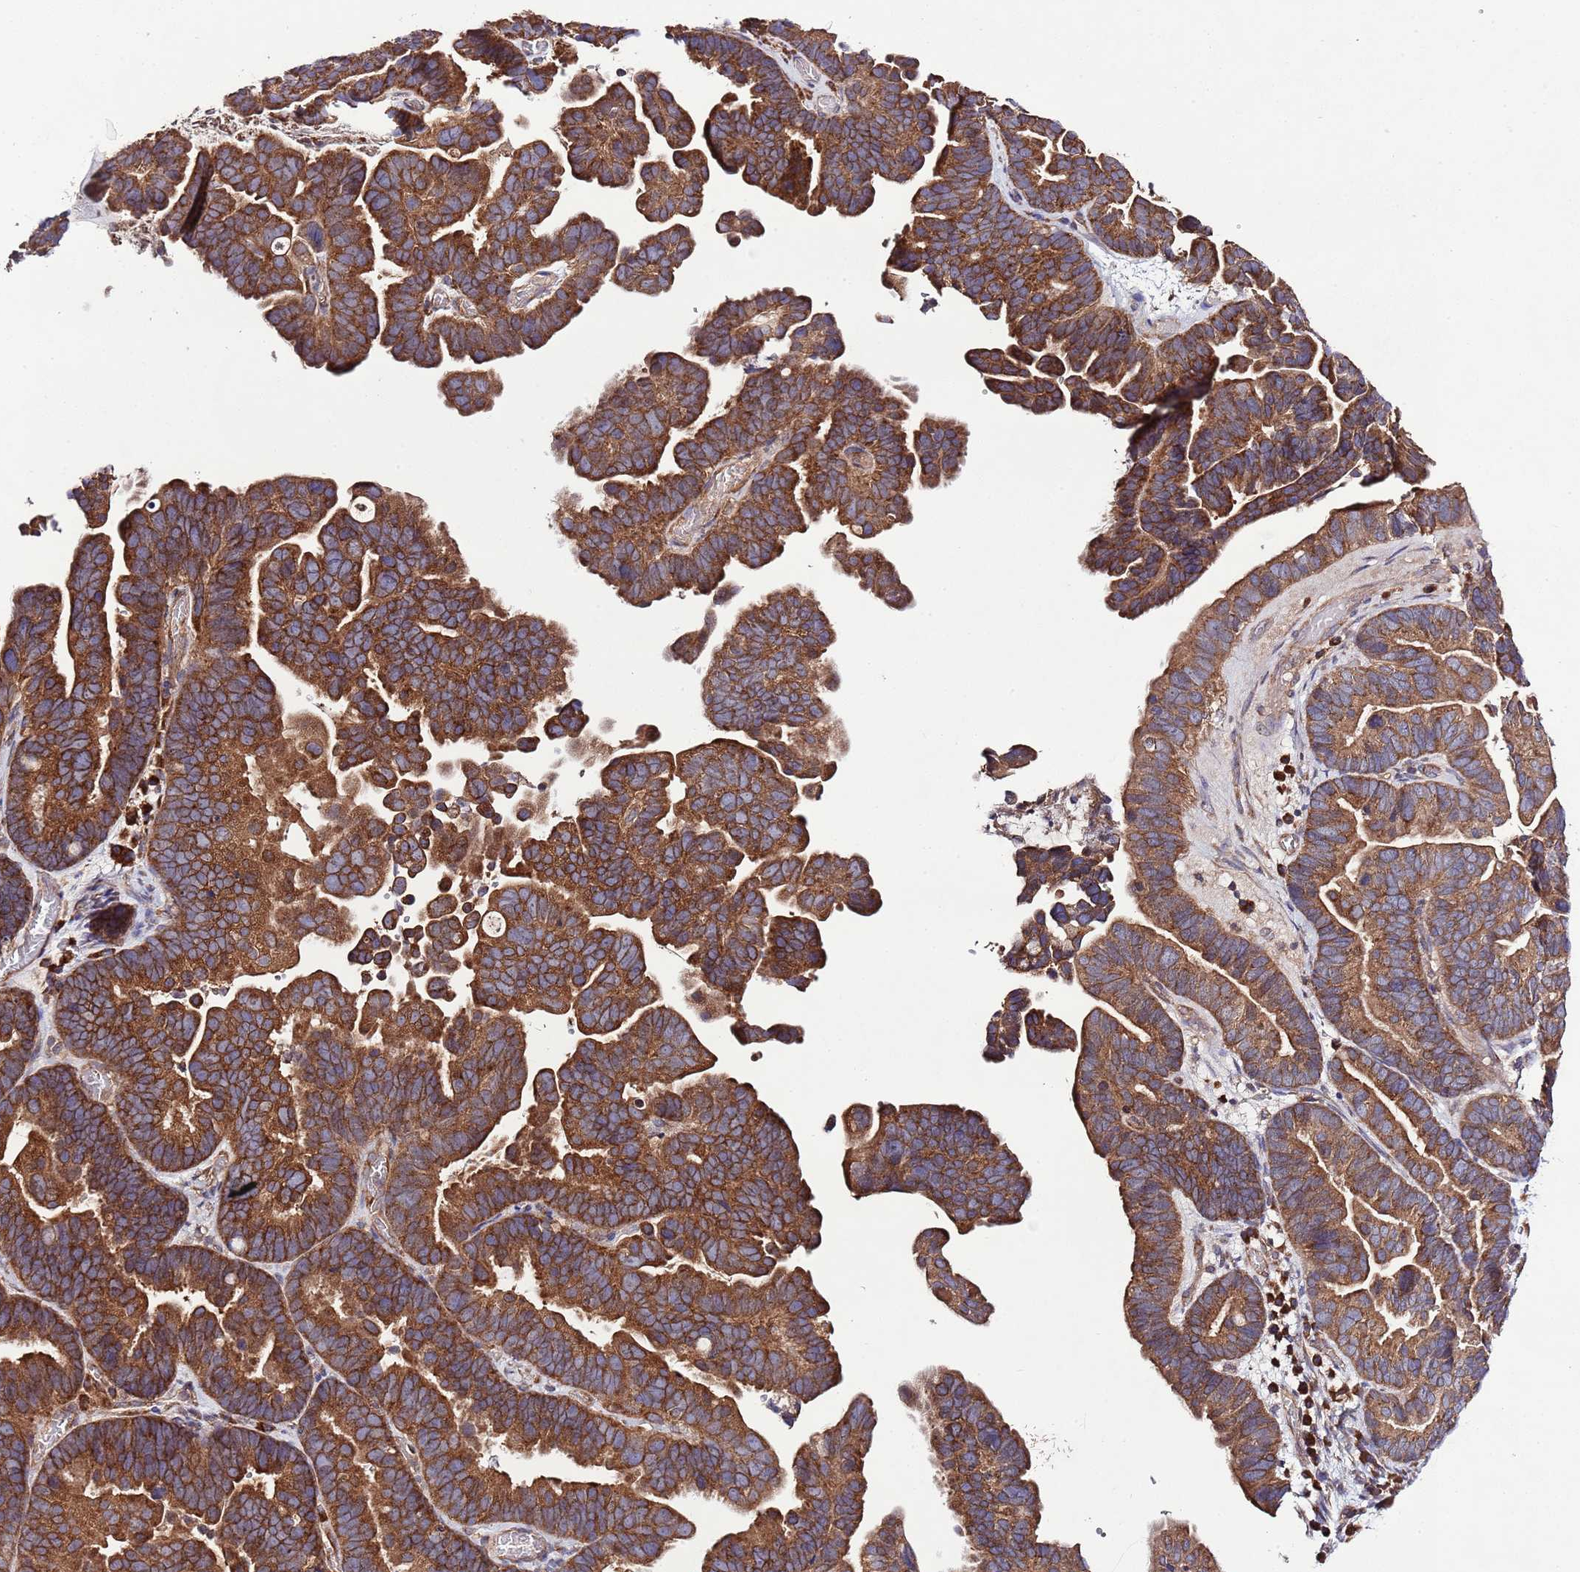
{"staining": {"intensity": "strong", "quantity": ">75%", "location": "cytoplasmic/membranous"}, "tissue": "ovarian cancer", "cell_type": "Tumor cells", "image_type": "cancer", "snomed": [{"axis": "morphology", "description": "Cystadenocarcinoma, serous, NOS"}, {"axis": "topography", "description": "Ovary"}], "caption": "Immunohistochemical staining of serous cystadenocarcinoma (ovarian) shows high levels of strong cytoplasmic/membranous protein expression in about >75% of tumor cells.", "gene": "MFNG", "patient": {"sex": "female", "age": 56}}